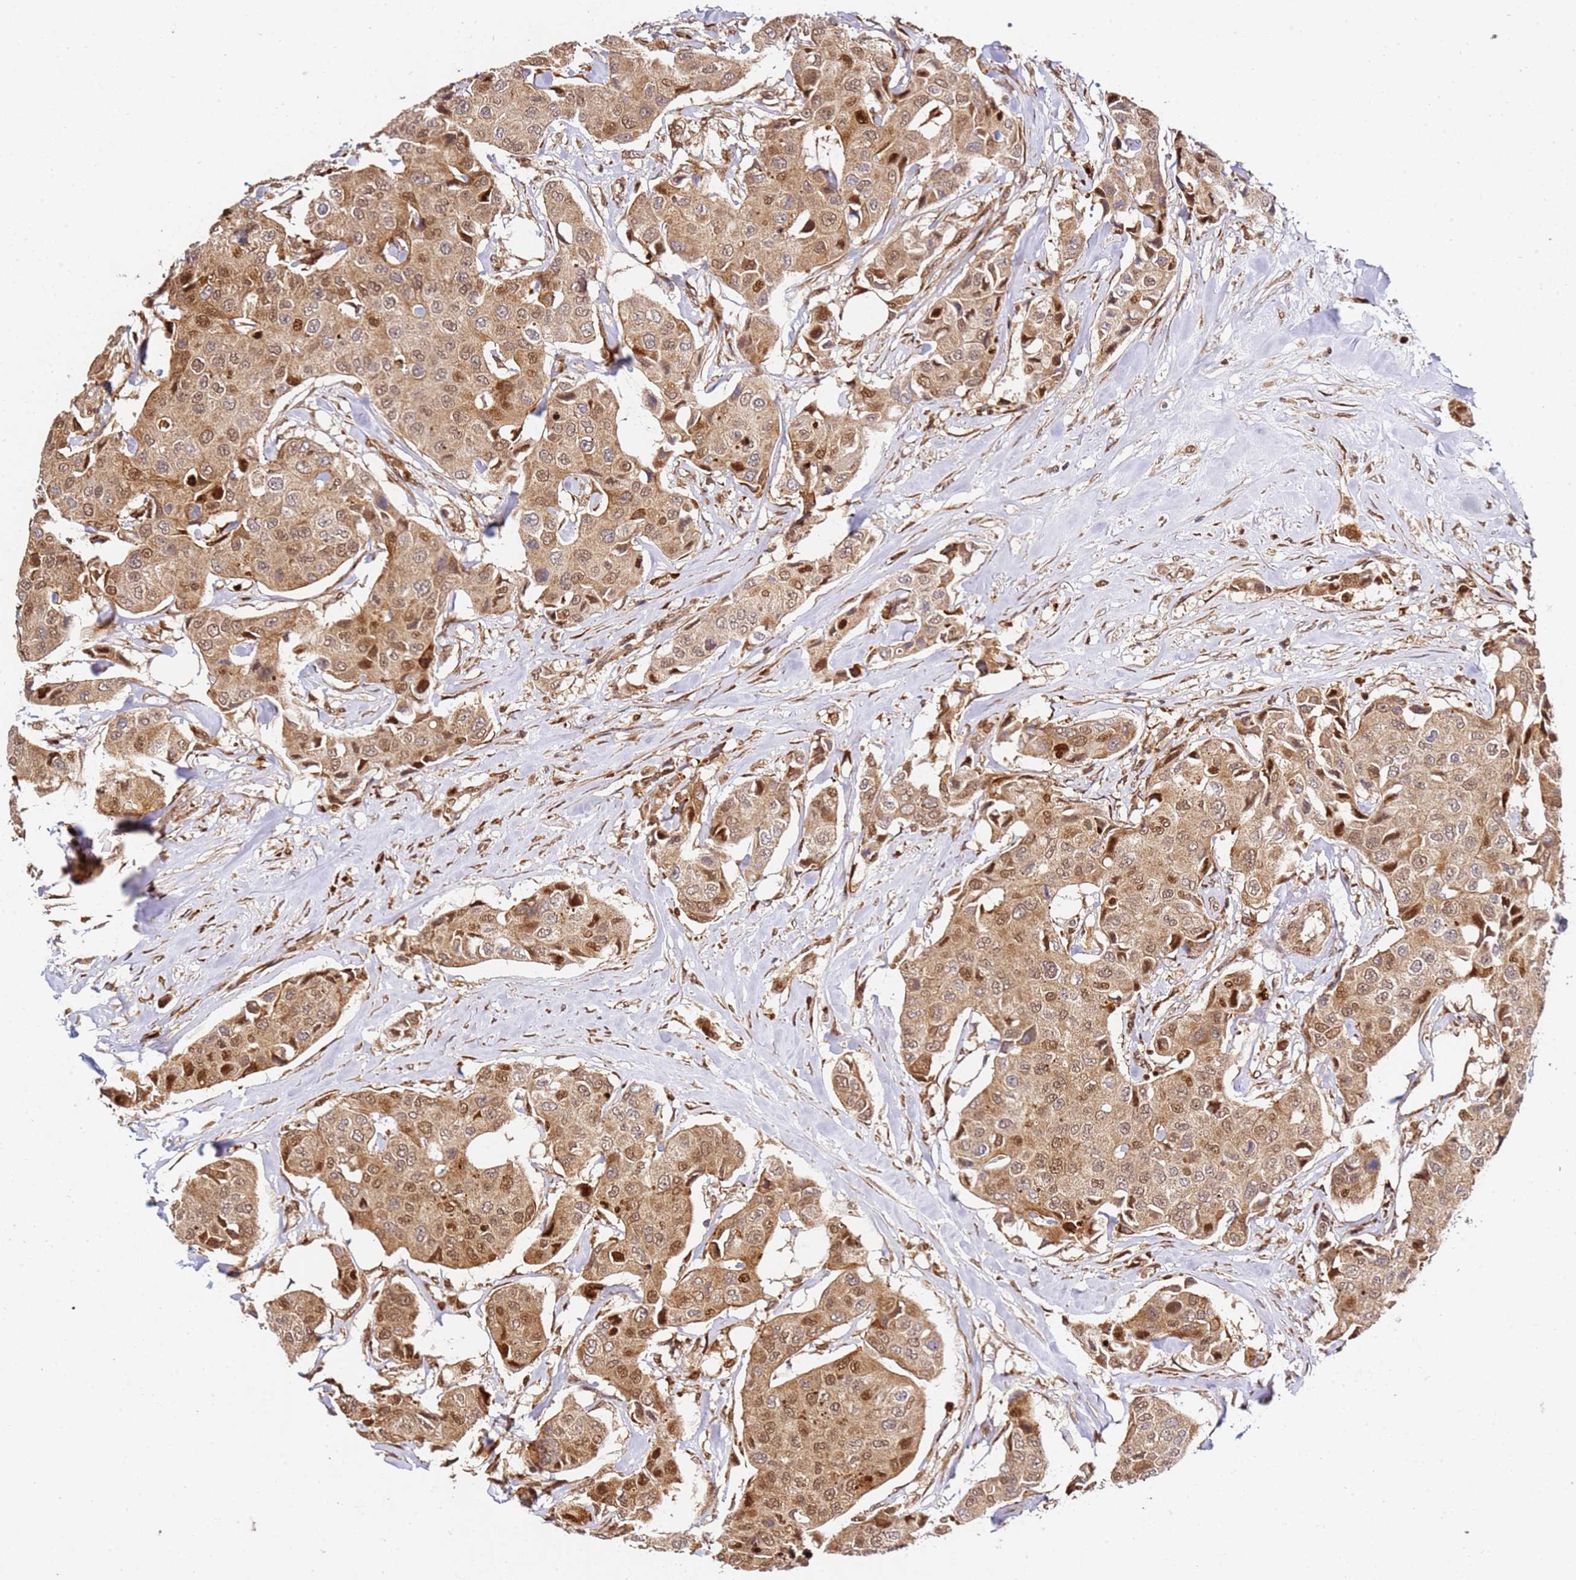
{"staining": {"intensity": "moderate", "quantity": ">75%", "location": "cytoplasmic/membranous,nuclear"}, "tissue": "breast cancer", "cell_type": "Tumor cells", "image_type": "cancer", "snomed": [{"axis": "morphology", "description": "Duct carcinoma"}, {"axis": "topography", "description": "Breast"}], "caption": "Breast cancer stained with a brown dye displays moderate cytoplasmic/membranous and nuclear positive expression in approximately >75% of tumor cells.", "gene": "SMOX", "patient": {"sex": "female", "age": 80}}